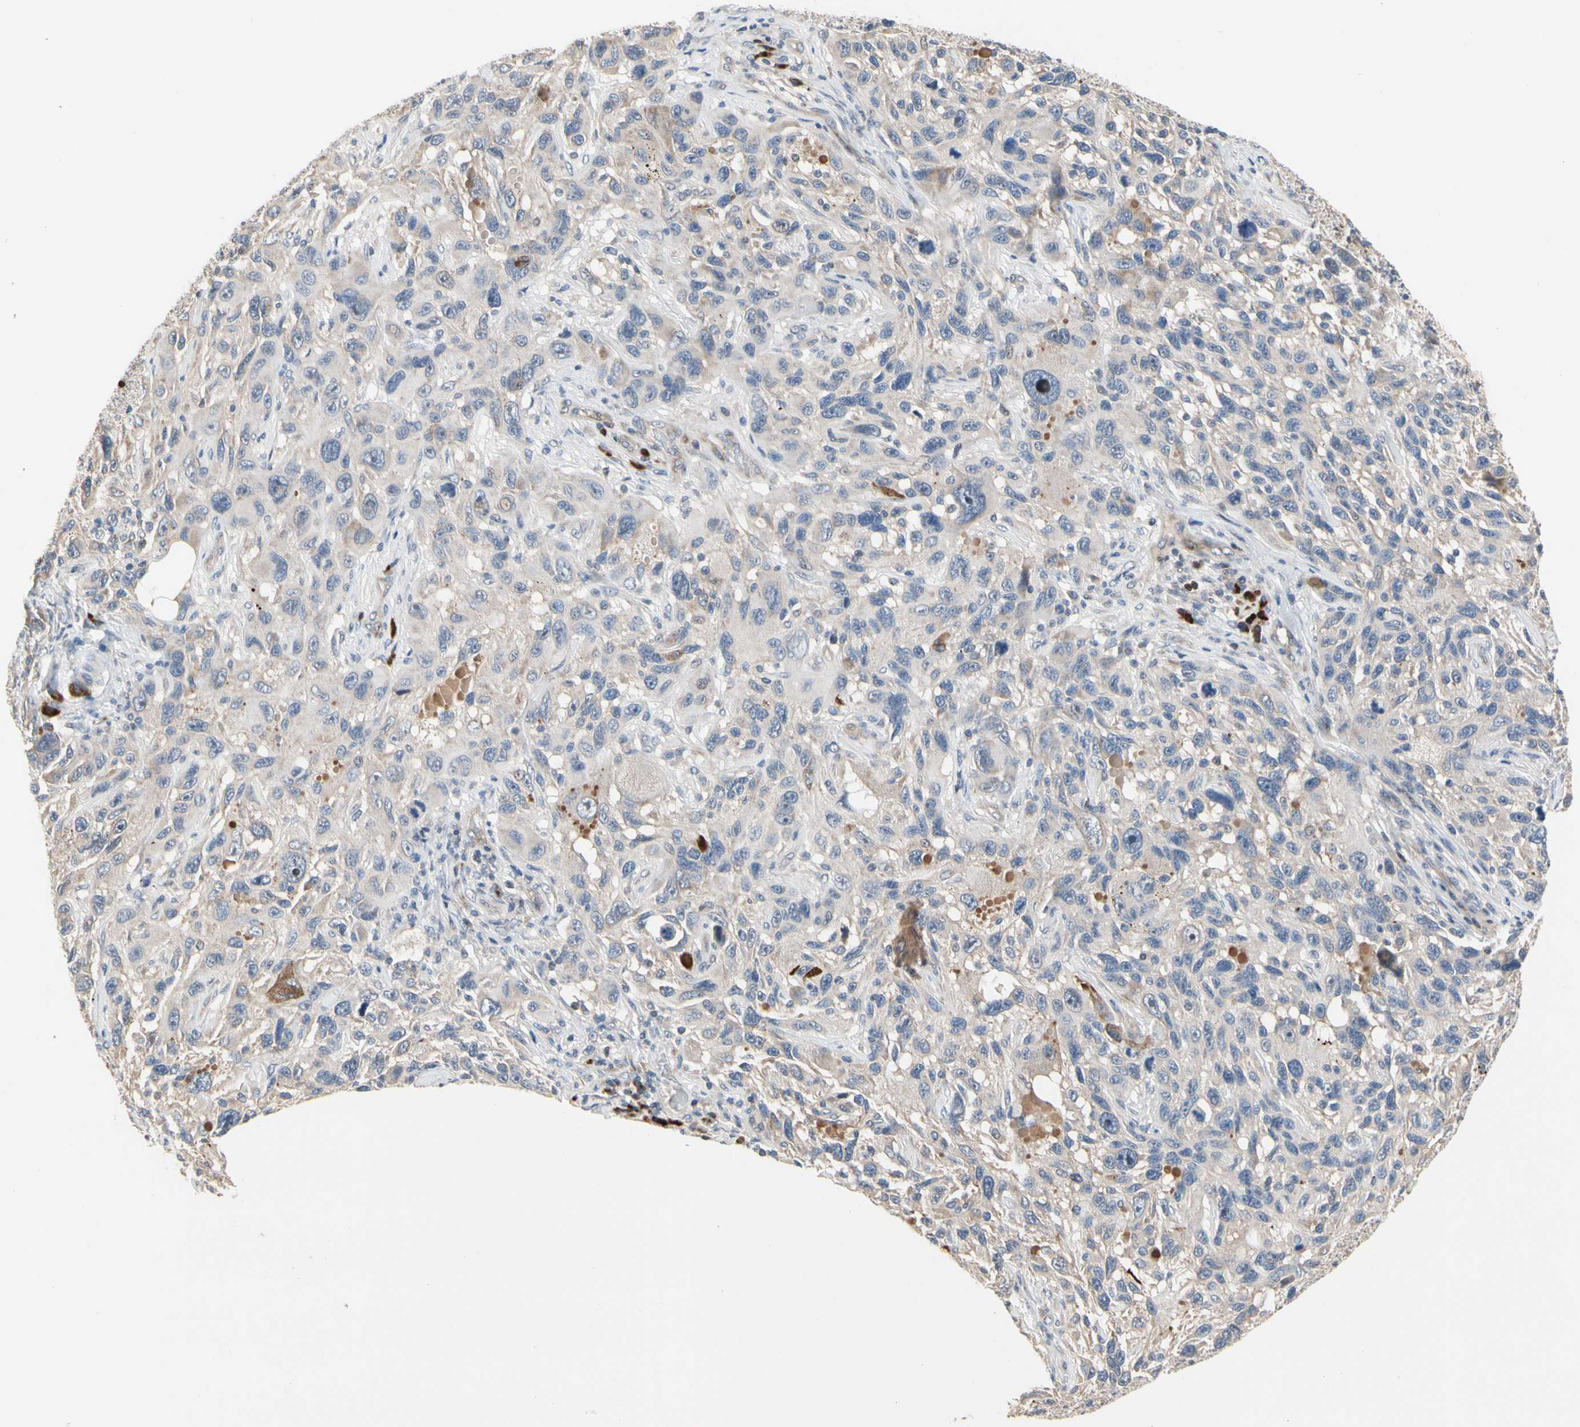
{"staining": {"intensity": "weak", "quantity": "<25%", "location": "cytoplasmic/membranous"}, "tissue": "melanoma", "cell_type": "Tumor cells", "image_type": "cancer", "snomed": [{"axis": "morphology", "description": "Malignant melanoma, NOS"}, {"axis": "topography", "description": "Skin"}], "caption": "Tumor cells are negative for brown protein staining in malignant melanoma. Brightfield microscopy of IHC stained with DAB (brown) and hematoxylin (blue), captured at high magnification.", "gene": "HMGCR", "patient": {"sex": "male", "age": 53}}